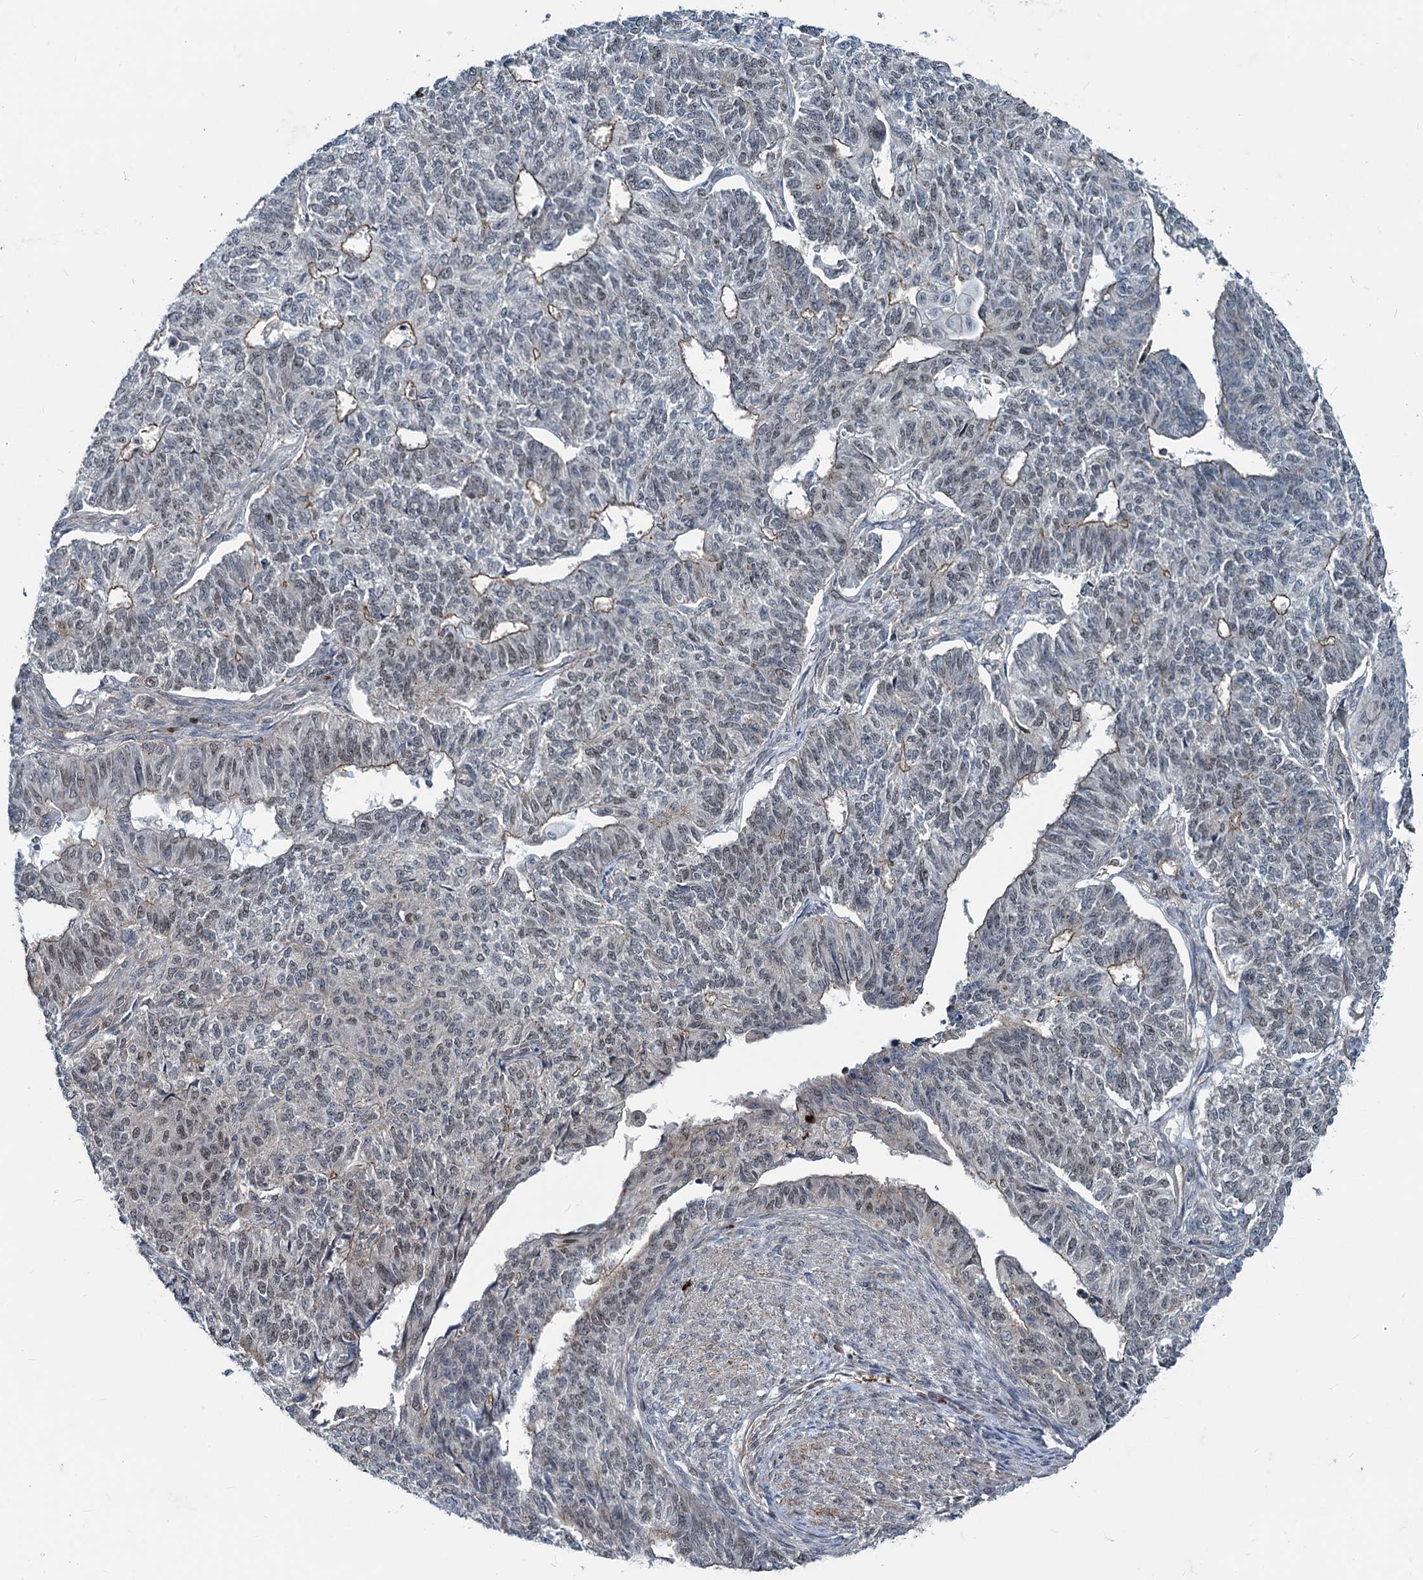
{"staining": {"intensity": "weak", "quantity": "<25%", "location": "cytoplasmic/membranous"}, "tissue": "endometrial cancer", "cell_type": "Tumor cells", "image_type": "cancer", "snomed": [{"axis": "morphology", "description": "Adenocarcinoma, NOS"}, {"axis": "topography", "description": "Endometrium"}], "caption": "Immunohistochemistry of human endometrial adenocarcinoma exhibits no expression in tumor cells.", "gene": "ADCY2", "patient": {"sex": "female", "age": 32}}